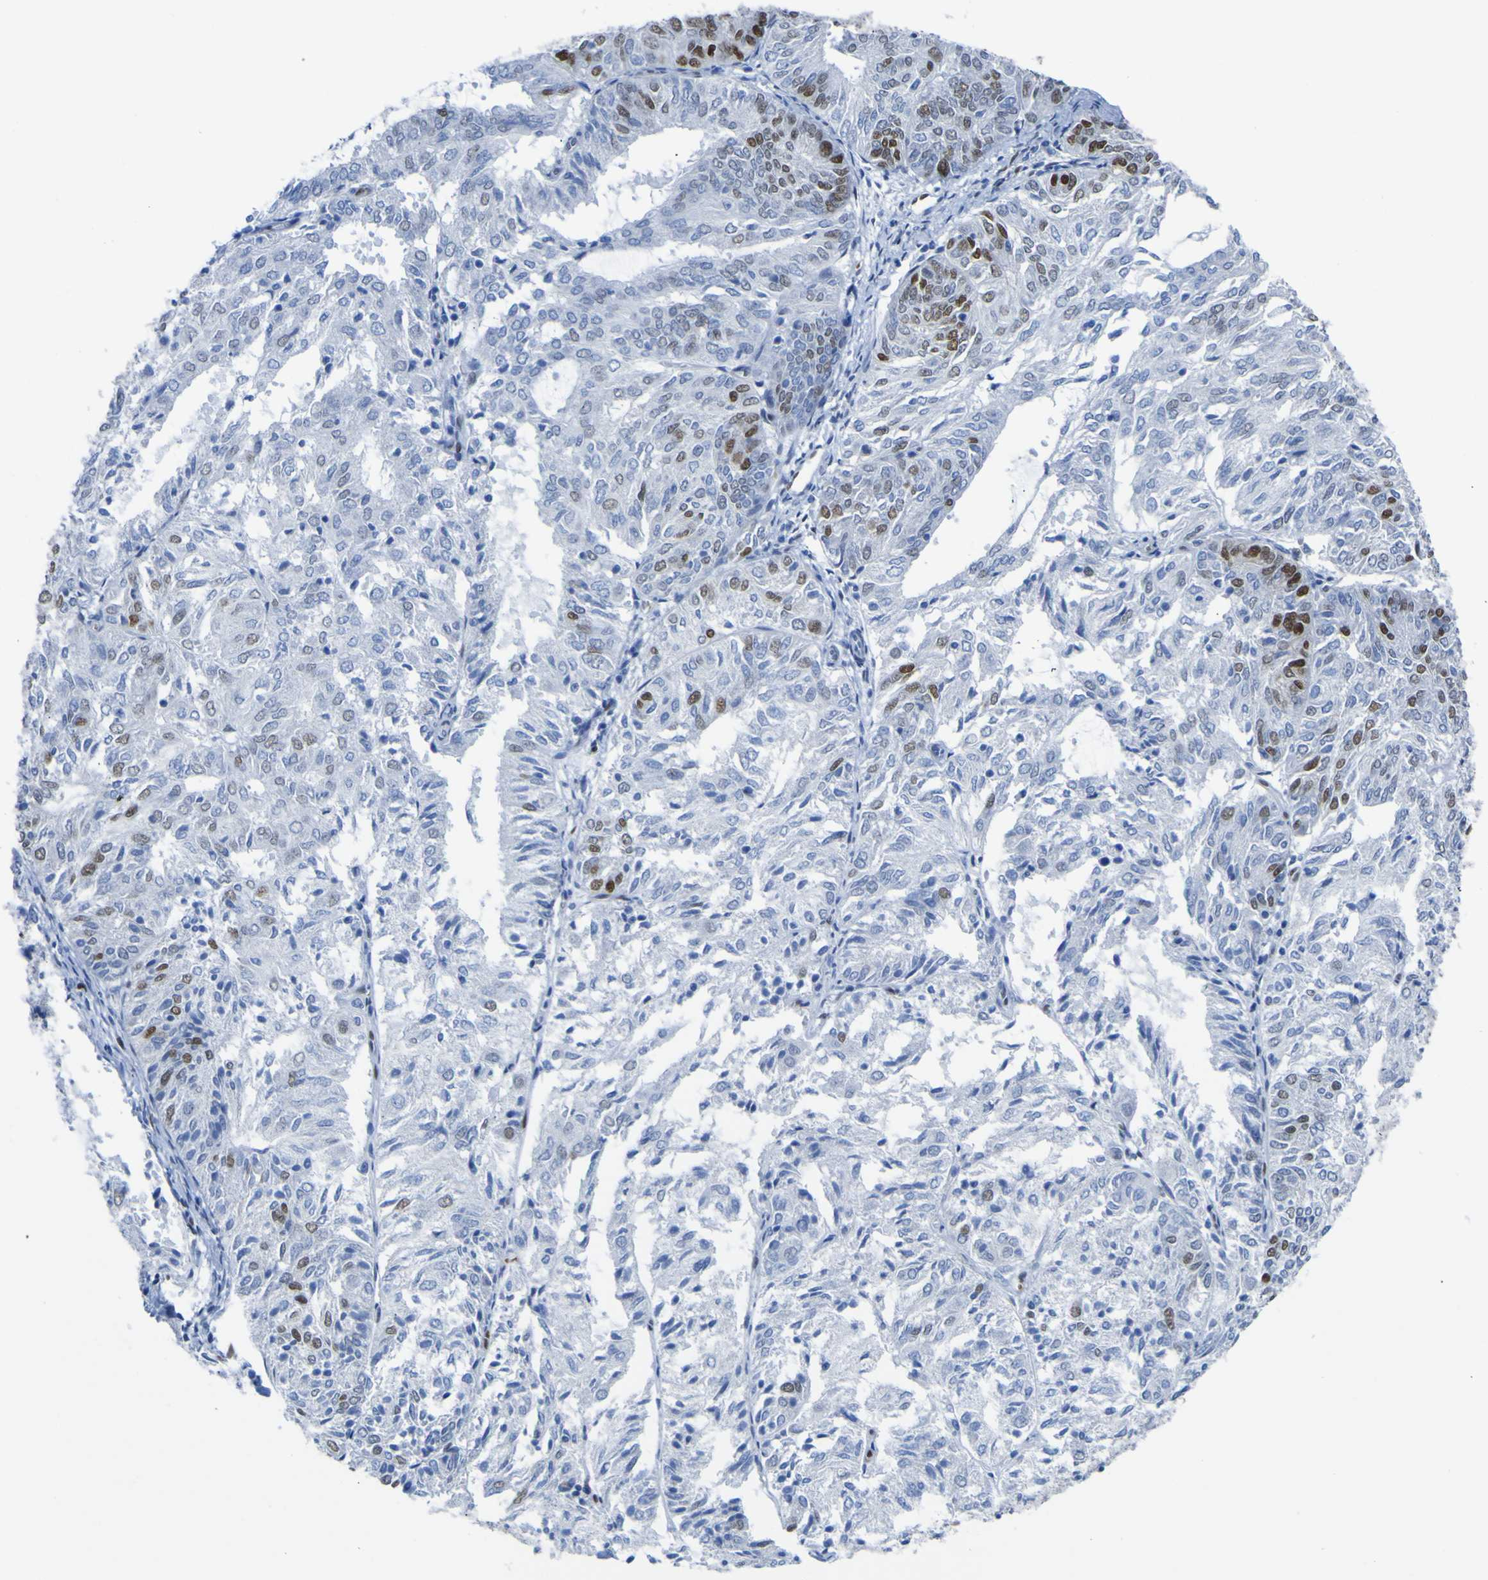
{"staining": {"intensity": "strong", "quantity": "<25%", "location": "nuclear"}, "tissue": "endometrial cancer", "cell_type": "Tumor cells", "image_type": "cancer", "snomed": [{"axis": "morphology", "description": "Adenocarcinoma, NOS"}, {"axis": "topography", "description": "Uterus"}], "caption": "Immunohistochemistry of endometrial cancer (adenocarcinoma) exhibits medium levels of strong nuclear expression in approximately <25% of tumor cells. The protein of interest is shown in brown color, while the nuclei are stained blue.", "gene": "DACH1", "patient": {"sex": "female", "age": 60}}